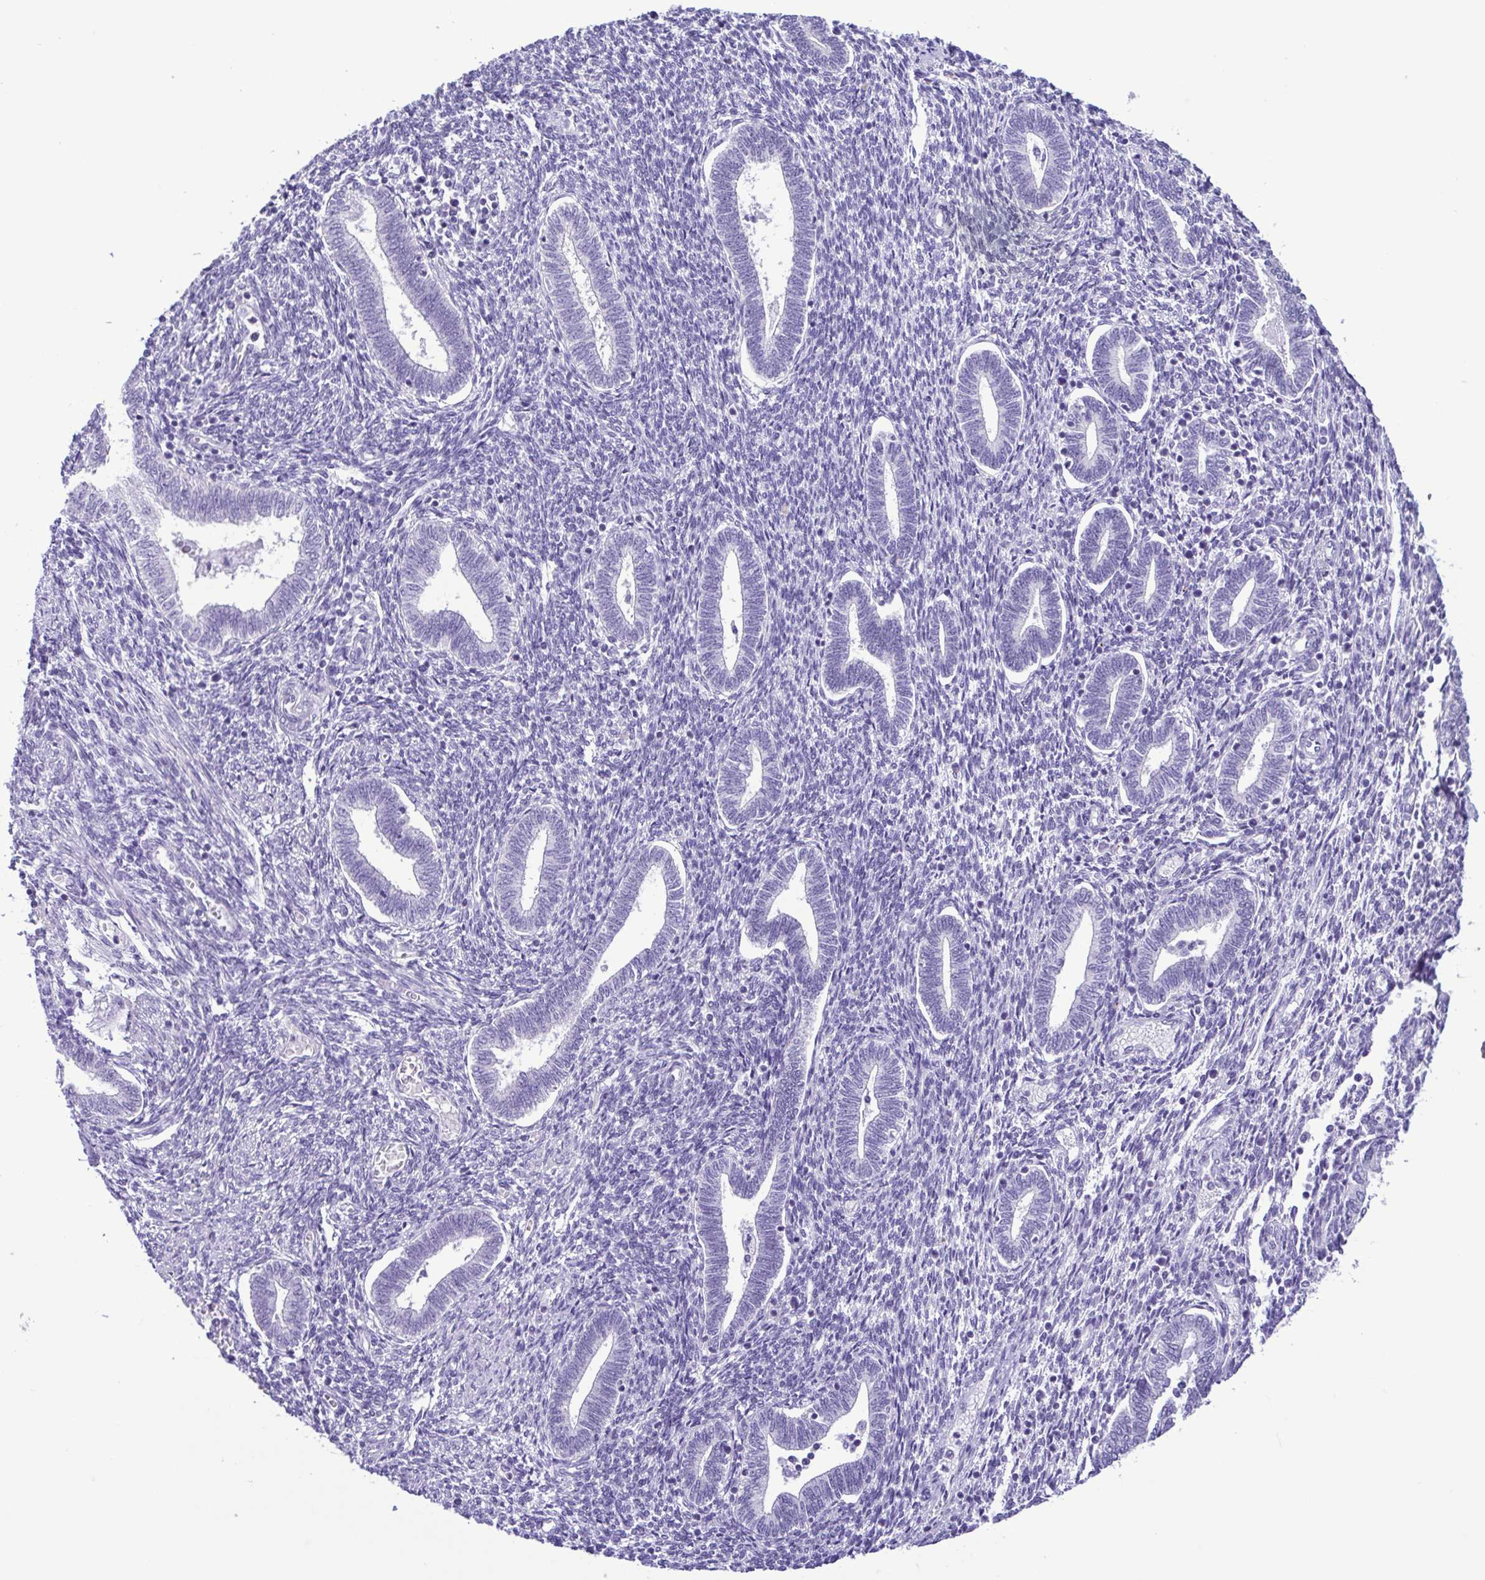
{"staining": {"intensity": "negative", "quantity": "none", "location": "none"}, "tissue": "endometrium", "cell_type": "Cells in endometrial stroma", "image_type": "normal", "snomed": [{"axis": "morphology", "description": "Normal tissue, NOS"}, {"axis": "topography", "description": "Endometrium"}], "caption": "Immunohistochemistry (IHC) micrograph of normal human endometrium stained for a protein (brown), which demonstrates no positivity in cells in endometrial stroma.", "gene": "CBY2", "patient": {"sex": "female", "age": 42}}